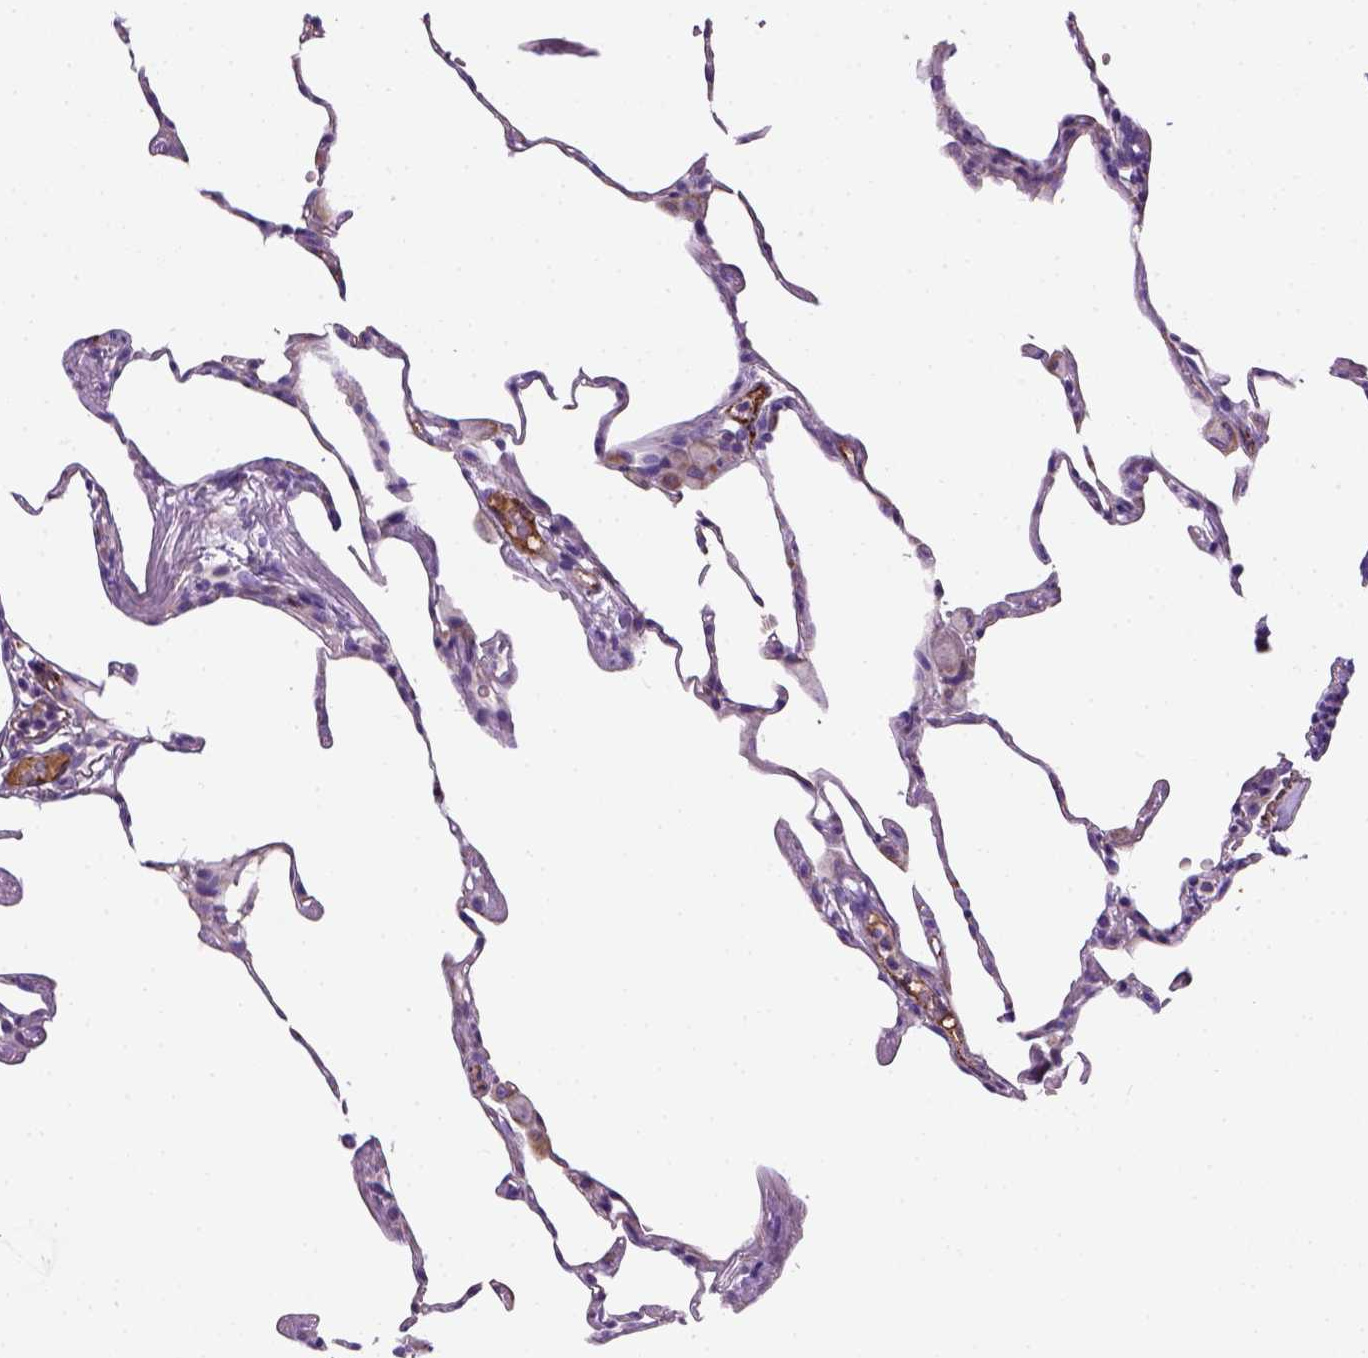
{"staining": {"intensity": "moderate", "quantity": "<25%", "location": "cytoplasmic/membranous"}, "tissue": "lung", "cell_type": "Alveolar cells", "image_type": "normal", "snomed": [{"axis": "morphology", "description": "Normal tissue, NOS"}, {"axis": "topography", "description": "Lung"}], "caption": "Brown immunohistochemical staining in normal human lung demonstrates moderate cytoplasmic/membranous staining in approximately <25% of alveolar cells. (IHC, brightfield microscopy, high magnification).", "gene": "VWF", "patient": {"sex": "female", "age": 57}}